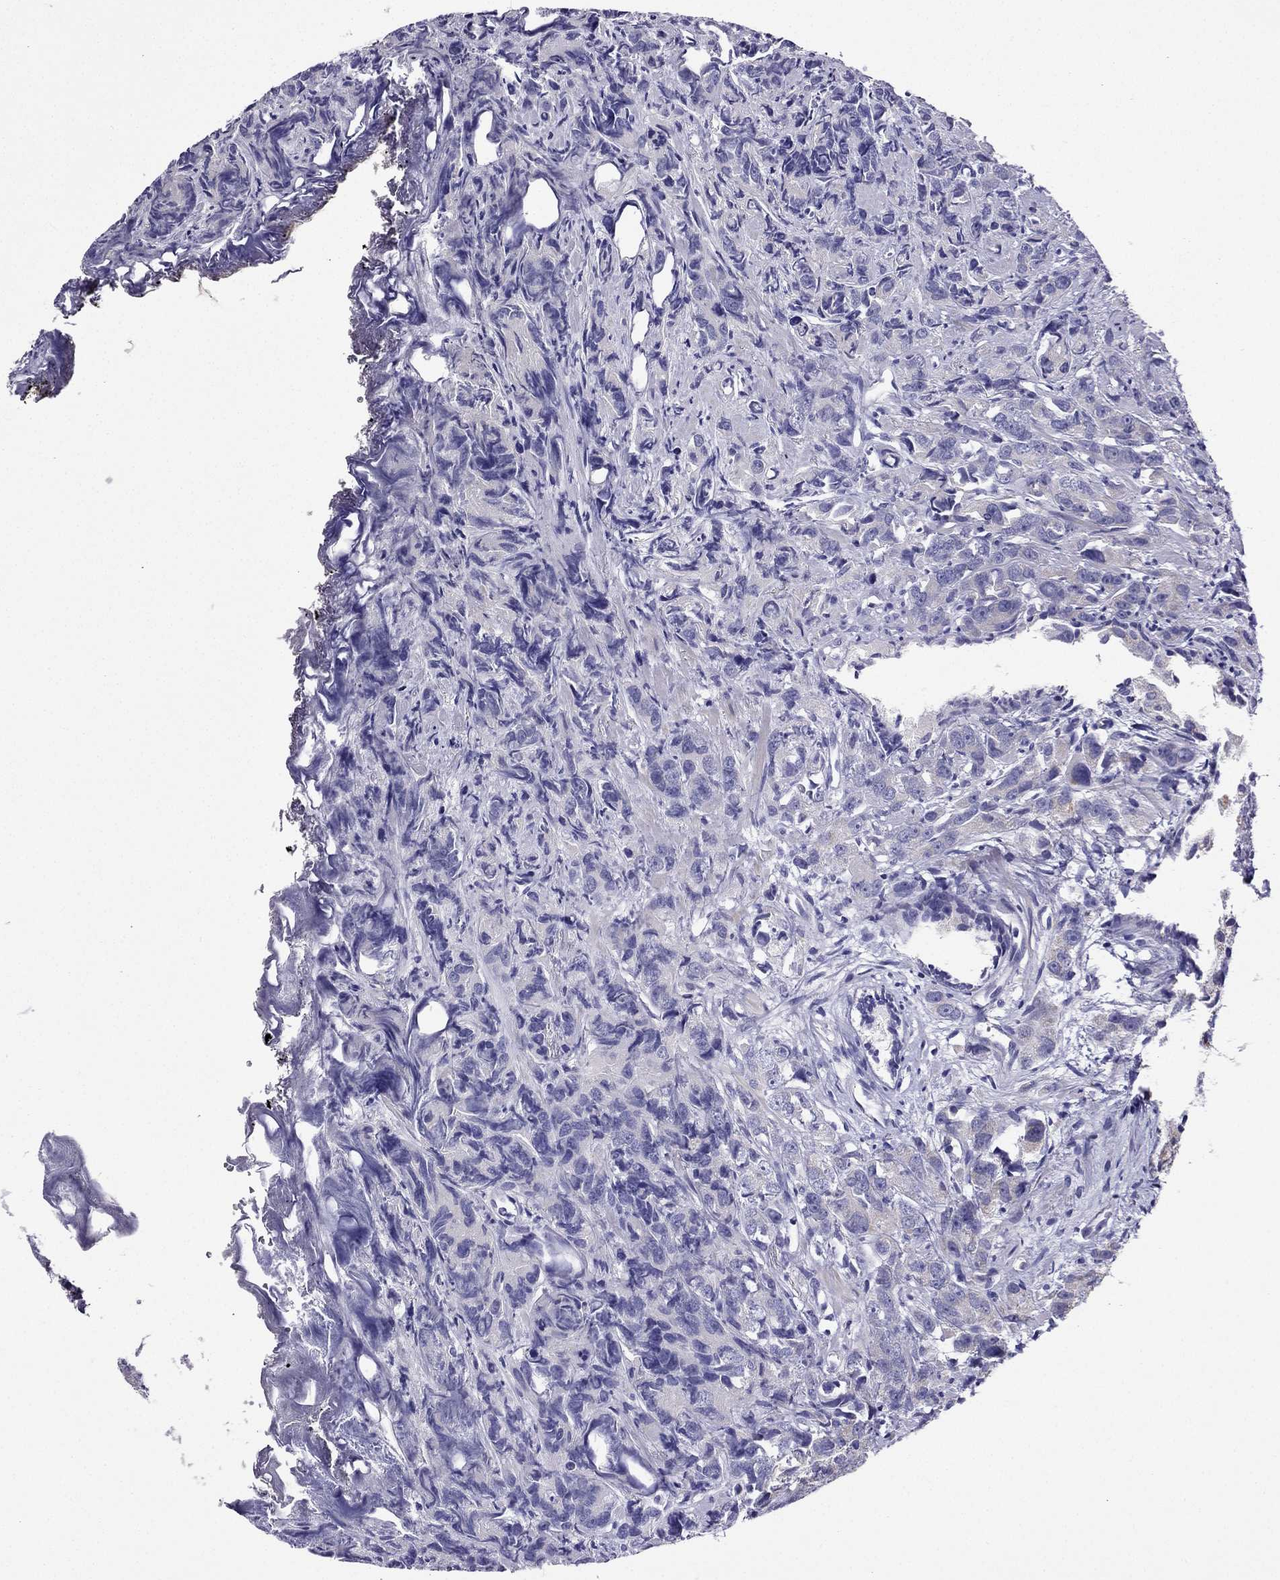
{"staining": {"intensity": "negative", "quantity": "none", "location": "none"}, "tissue": "prostate cancer", "cell_type": "Tumor cells", "image_type": "cancer", "snomed": [{"axis": "morphology", "description": "Adenocarcinoma, High grade"}, {"axis": "topography", "description": "Prostate"}], "caption": "The histopathology image exhibits no staining of tumor cells in prostate cancer.", "gene": "KIF5A", "patient": {"sex": "male", "age": 90}}